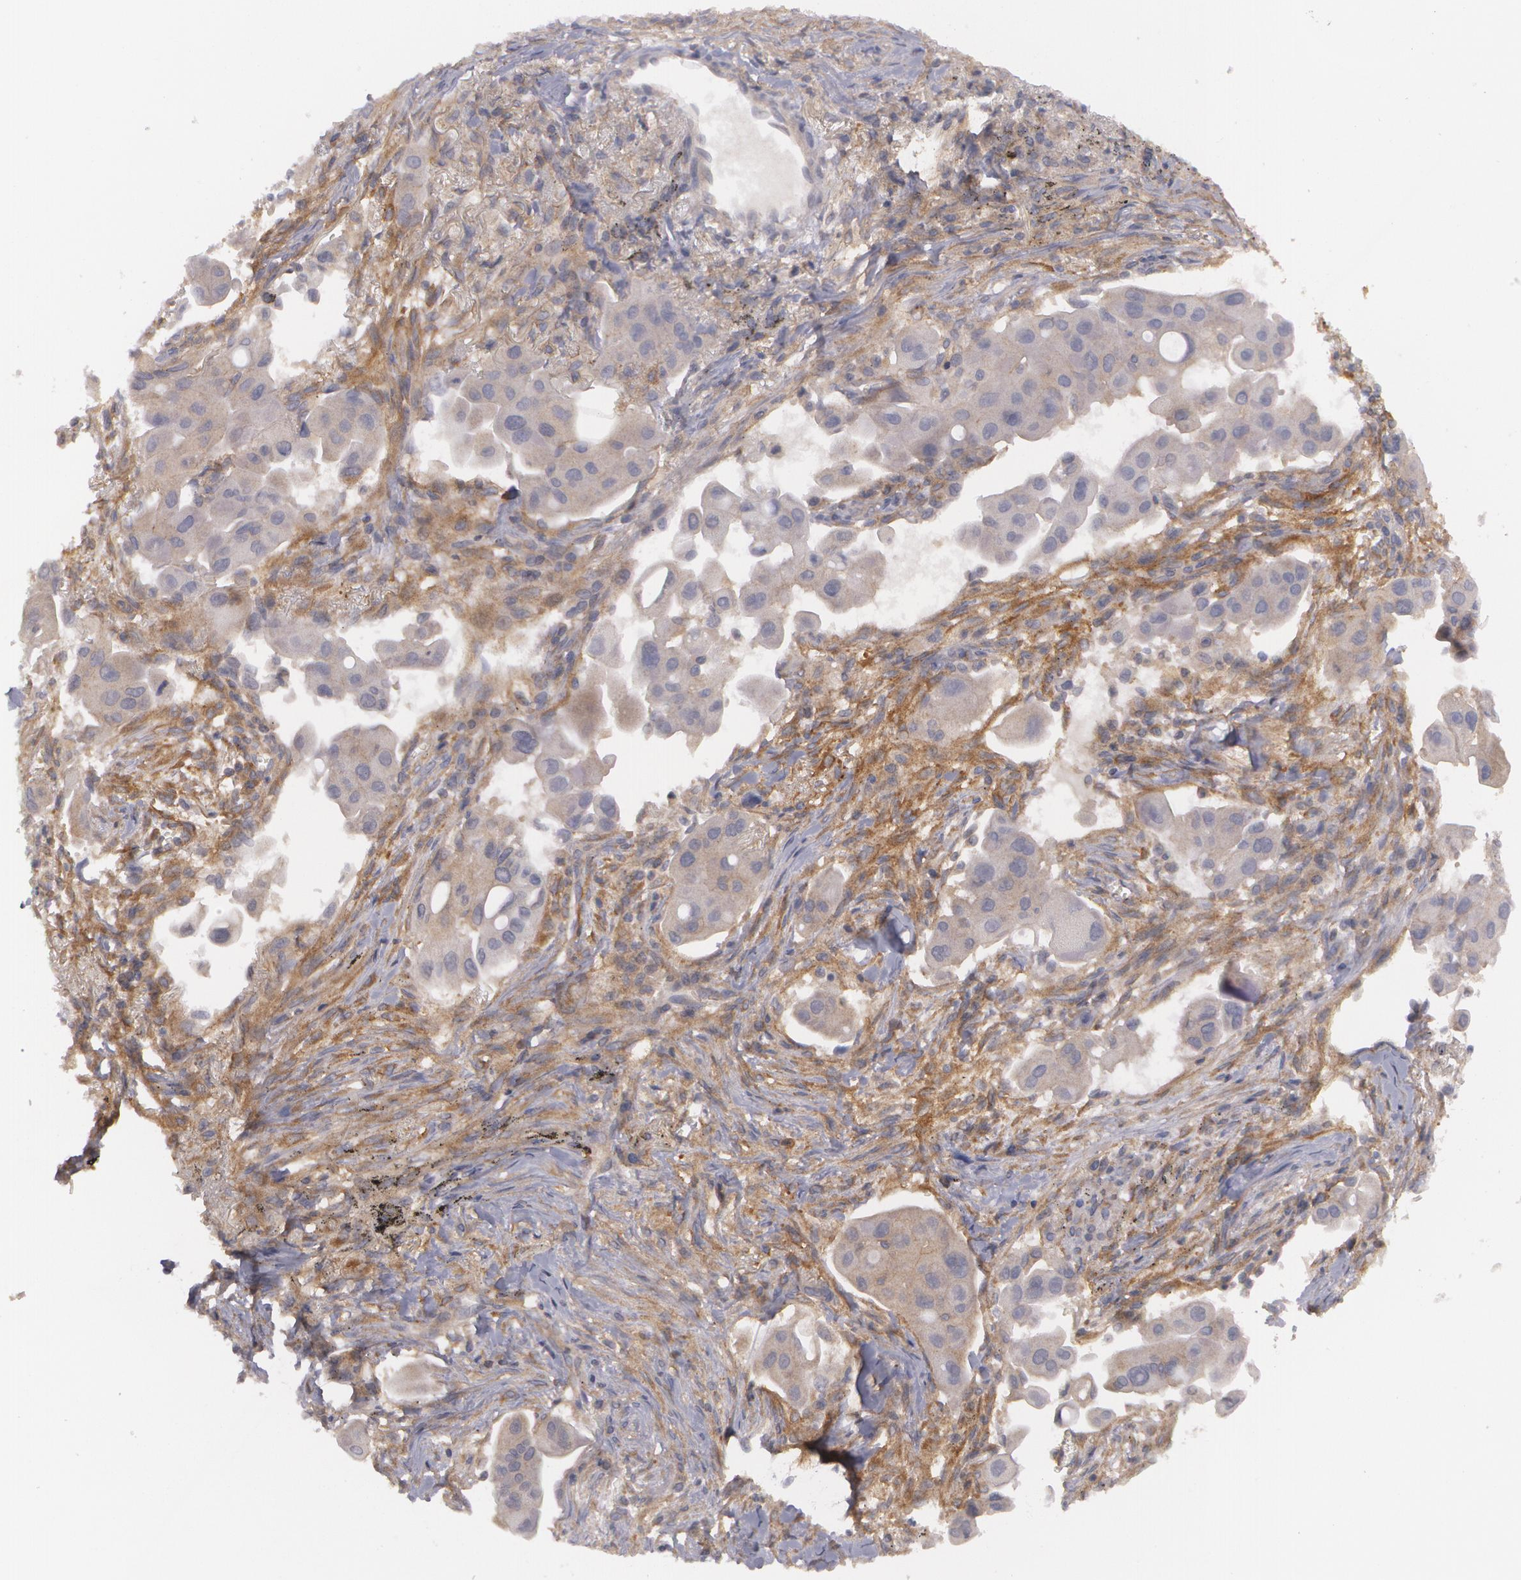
{"staining": {"intensity": "weak", "quantity": ">75%", "location": "cytoplasmic/membranous"}, "tissue": "lung cancer", "cell_type": "Tumor cells", "image_type": "cancer", "snomed": [{"axis": "morphology", "description": "Adenocarcinoma, NOS"}, {"axis": "topography", "description": "Lung"}], "caption": "A brown stain highlights weak cytoplasmic/membranous staining of a protein in human lung adenocarcinoma tumor cells.", "gene": "CASK", "patient": {"sex": "male", "age": 68}}